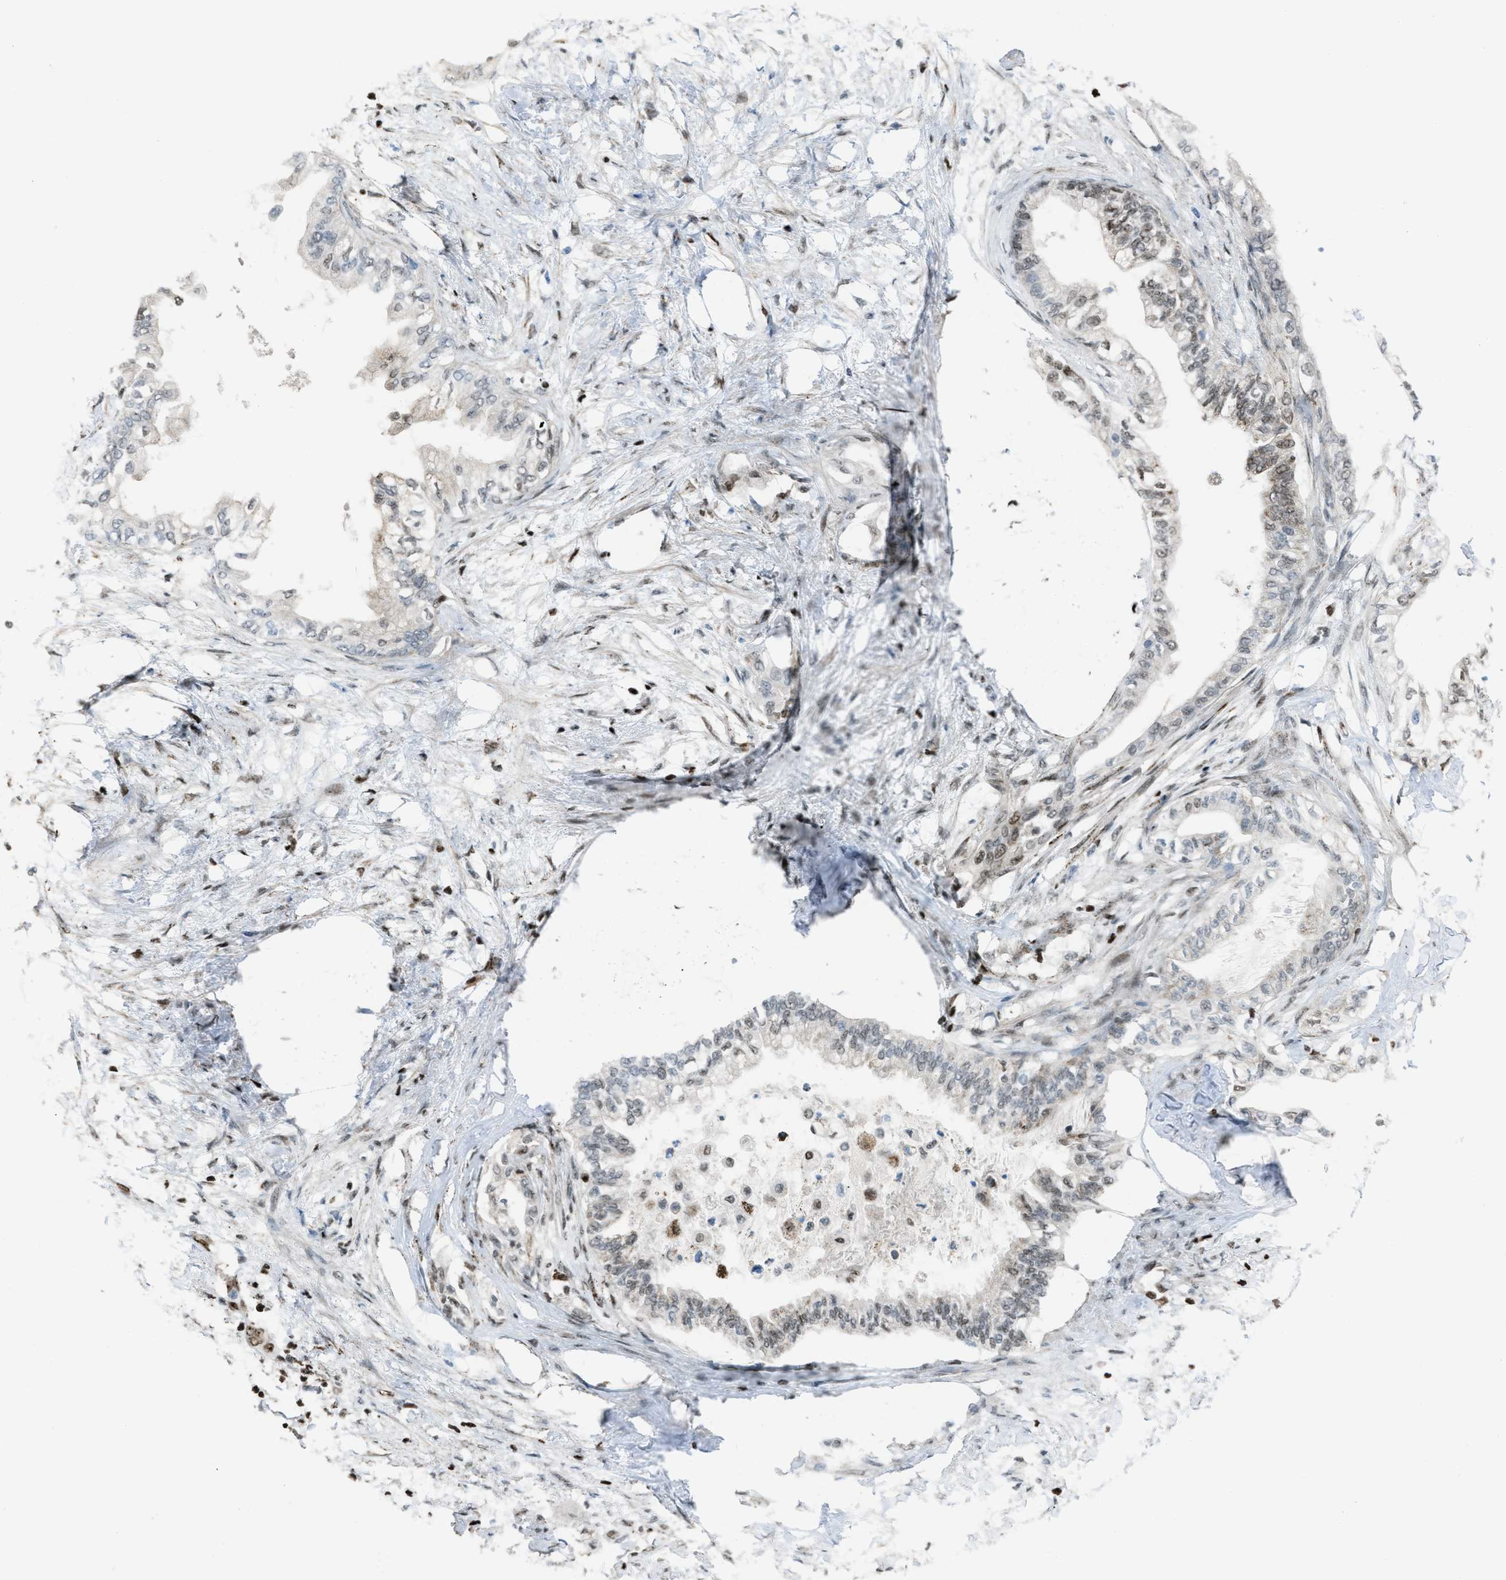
{"staining": {"intensity": "moderate", "quantity": "<25%", "location": "nuclear"}, "tissue": "pancreatic cancer", "cell_type": "Tumor cells", "image_type": "cancer", "snomed": [{"axis": "morphology", "description": "Normal tissue, NOS"}, {"axis": "morphology", "description": "Adenocarcinoma, NOS"}, {"axis": "topography", "description": "Pancreas"}, {"axis": "topography", "description": "Duodenum"}], "caption": "There is low levels of moderate nuclear positivity in tumor cells of pancreatic cancer (adenocarcinoma), as demonstrated by immunohistochemical staining (brown color).", "gene": "SLFN5", "patient": {"sex": "female", "age": 60}}